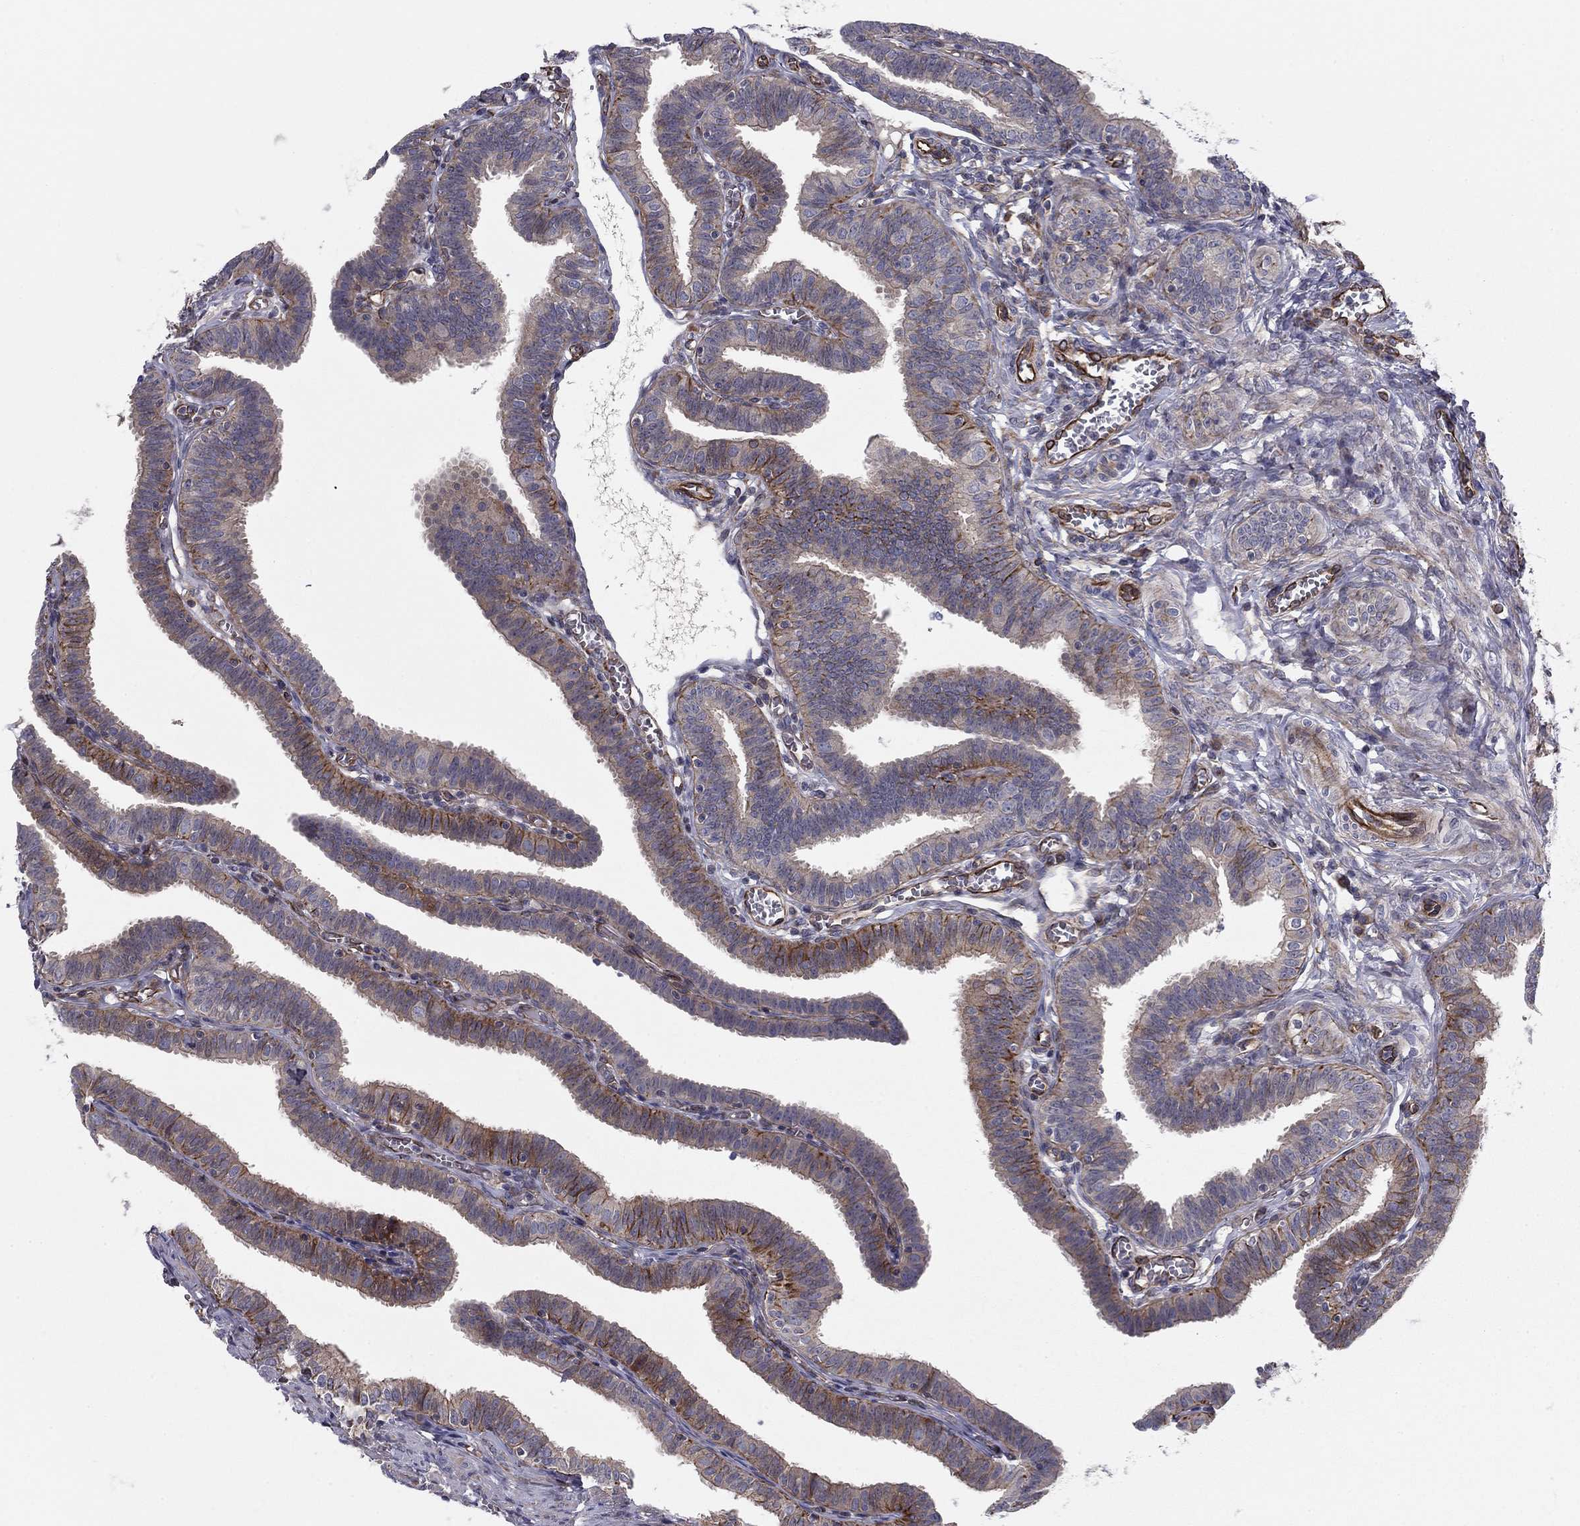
{"staining": {"intensity": "weak", "quantity": "25%-75%", "location": "cytoplasmic/membranous"}, "tissue": "fallopian tube", "cell_type": "Glandular cells", "image_type": "normal", "snomed": [{"axis": "morphology", "description": "Normal tissue, NOS"}, {"axis": "topography", "description": "Fallopian tube"}], "caption": "Unremarkable fallopian tube was stained to show a protein in brown. There is low levels of weak cytoplasmic/membranous staining in approximately 25%-75% of glandular cells. (DAB IHC with brightfield microscopy, high magnification).", "gene": "CLSTN1", "patient": {"sex": "female", "age": 25}}